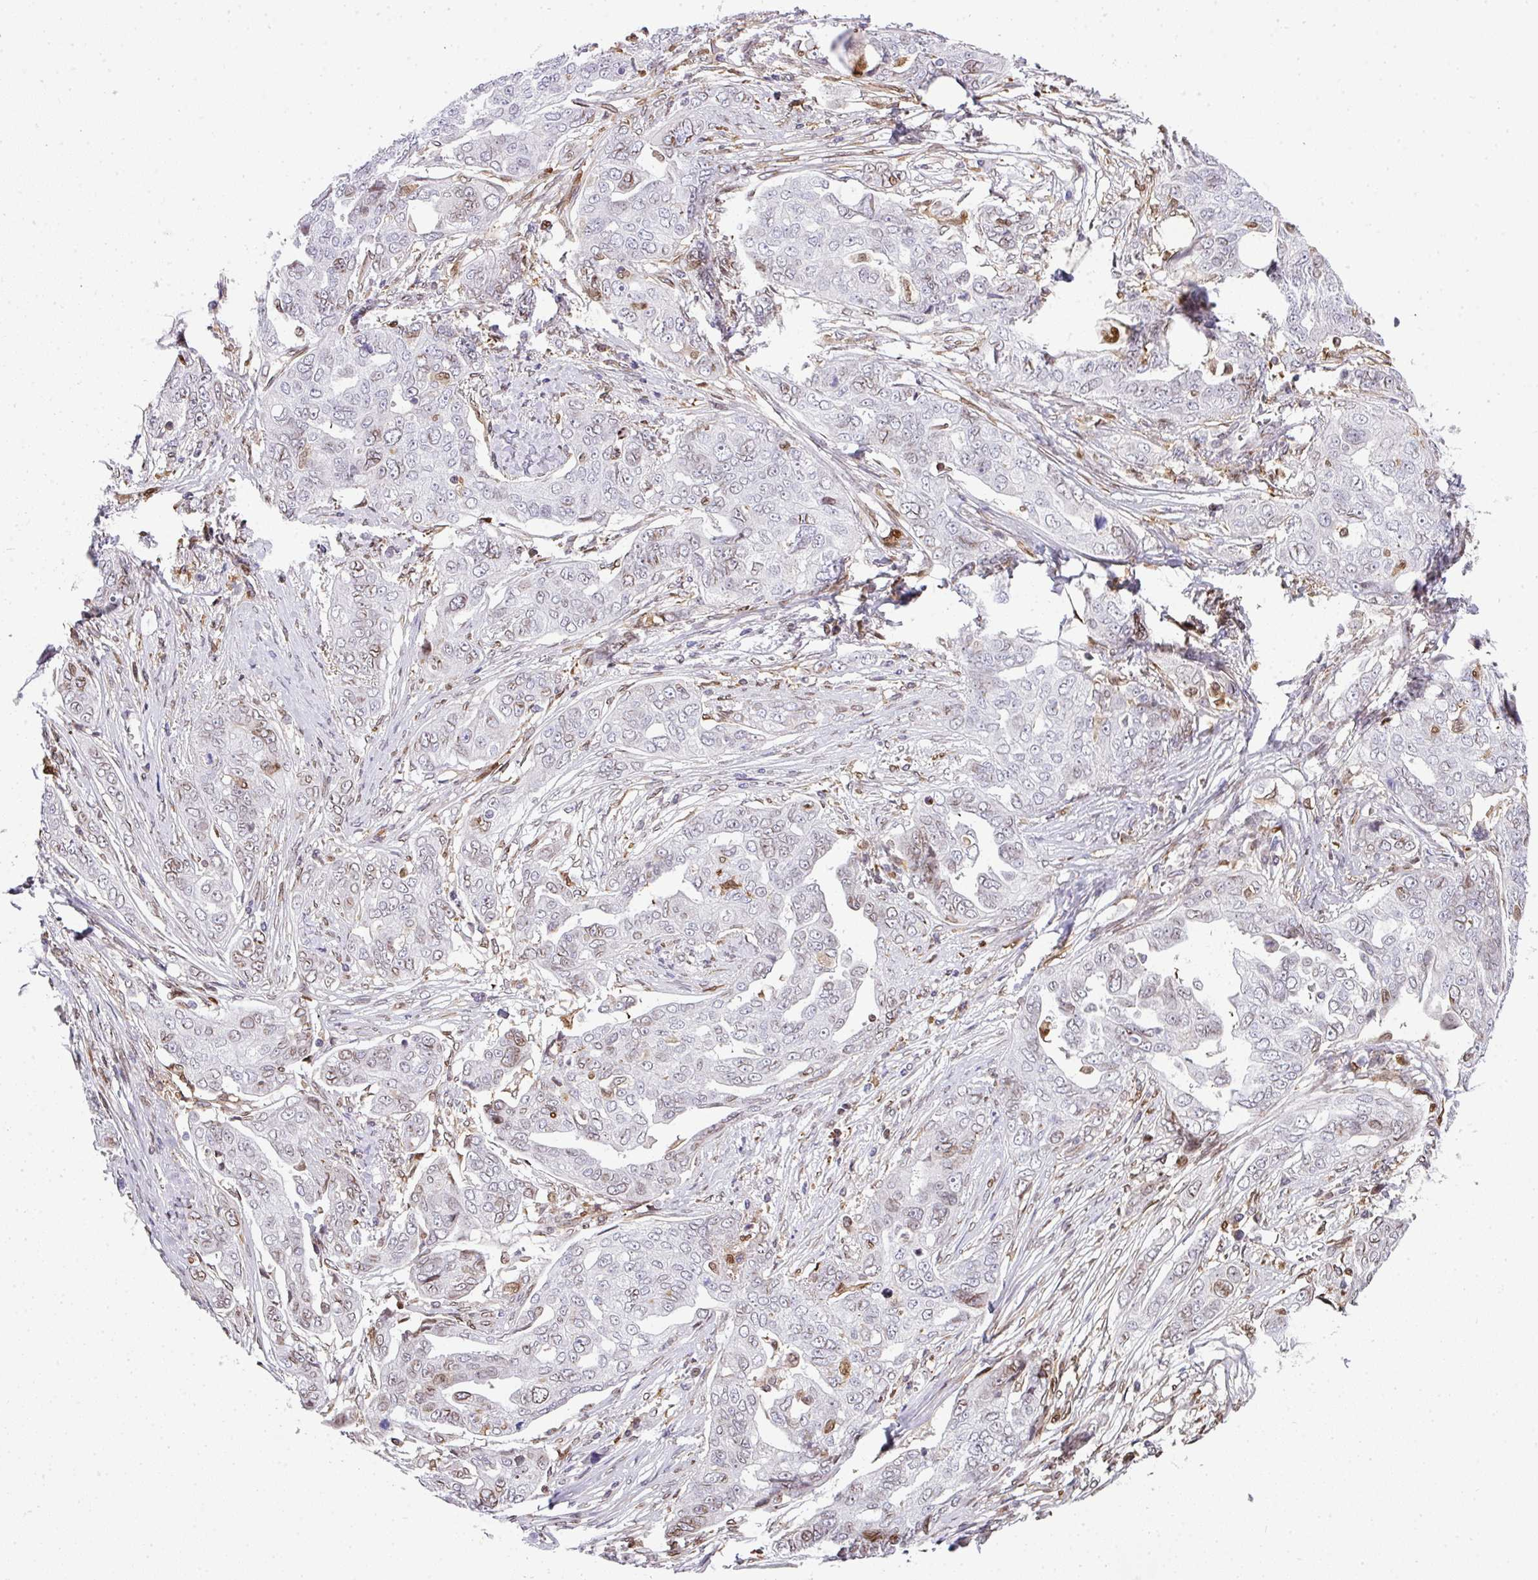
{"staining": {"intensity": "moderate", "quantity": "<25%", "location": "nuclear"}, "tissue": "ovarian cancer", "cell_type": "Tumor cells", "image_type": "cancer", "snomed": [{"axis": "morphology", "description": "Carcinoma, endometroid"}, {"axis": "topography", "description": "Ovary"}], "caption": "A photomicrograph of ovarian endometroid carcinoma stained for a protein shows moderate nuclear brown staining in tumor cells.", "gene": "PLK1", "patient": {"sex": "female", "age": 70}}